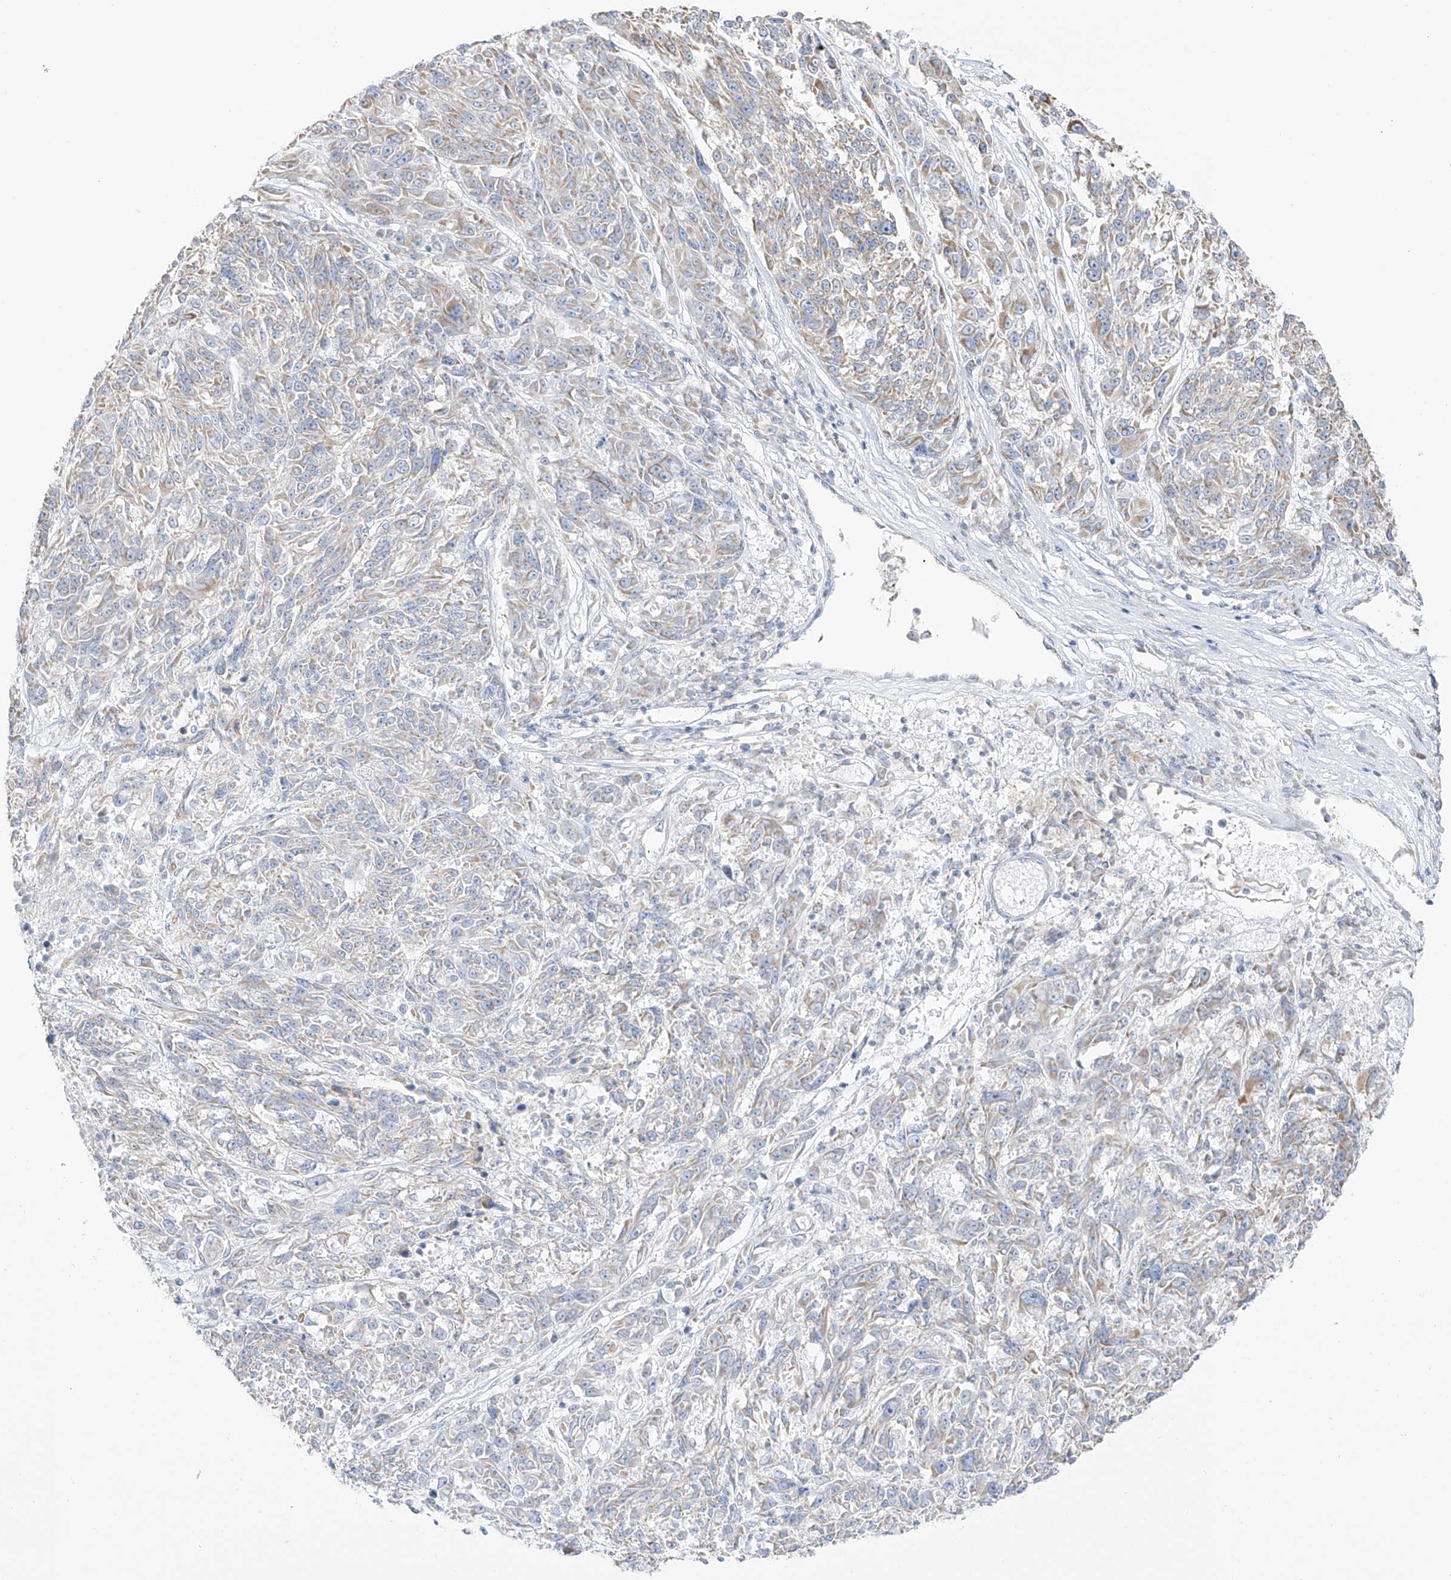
{"staining": {"intensity": "weak", "quantity": "25%-75%", "location": "cytoplasmic/membranous"}, "tissue": "melanoma", "cell_type": "Tumor cells", "image_type": "cancer", "snomed": [{"axis": "morphology", "description": "Malignant melanoma, NOS"}, {"axis": "topography", "description": "Skin"}], "caption": "Immunohistochemical staining of melanoma exhibits low levels of weak cytoplasmic/membranous expression in about 25%-75% of tumor cells.", "gene": "RCHY1", "patient": {"sex": "male", "age": 53}}